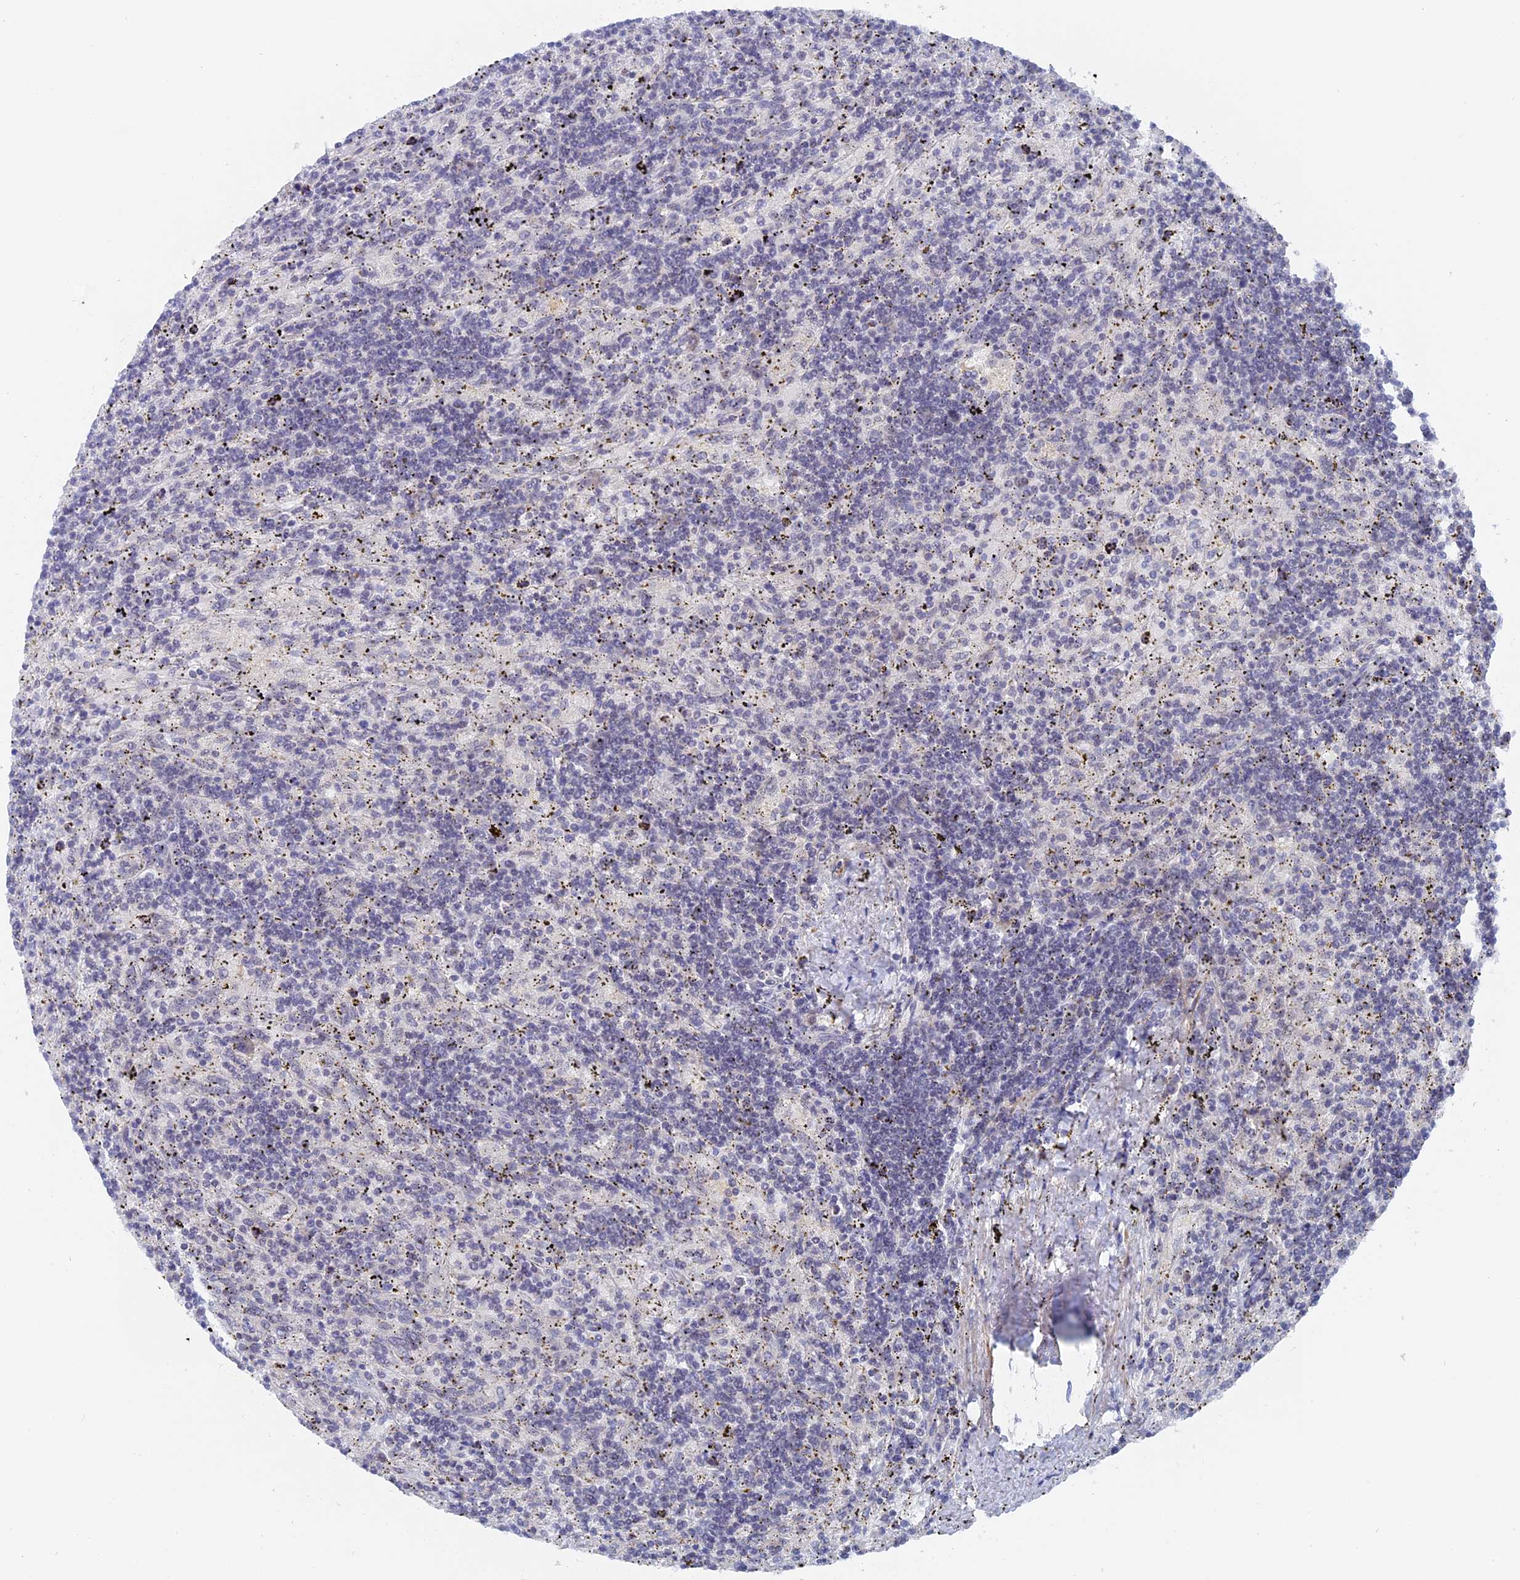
{"staining": {"intensity": "negative", "quantity": "none", "location": "none"}, "tissue": "lymphoma", "cell_type": "Tumor cells", "image_type": "cancer", "snomed": [{"axis": "morphology", "description": "Malignant lymphoma, non-Hodgkin's type, Low grade"}, {"axis": "topography", "description": "Spleen"}], "caption": "Immunohistochemistry of lymphoma displays no positivity in tumor cells.", "gene": "BRD2", "patient": {"sex": "male", "age": 76}}